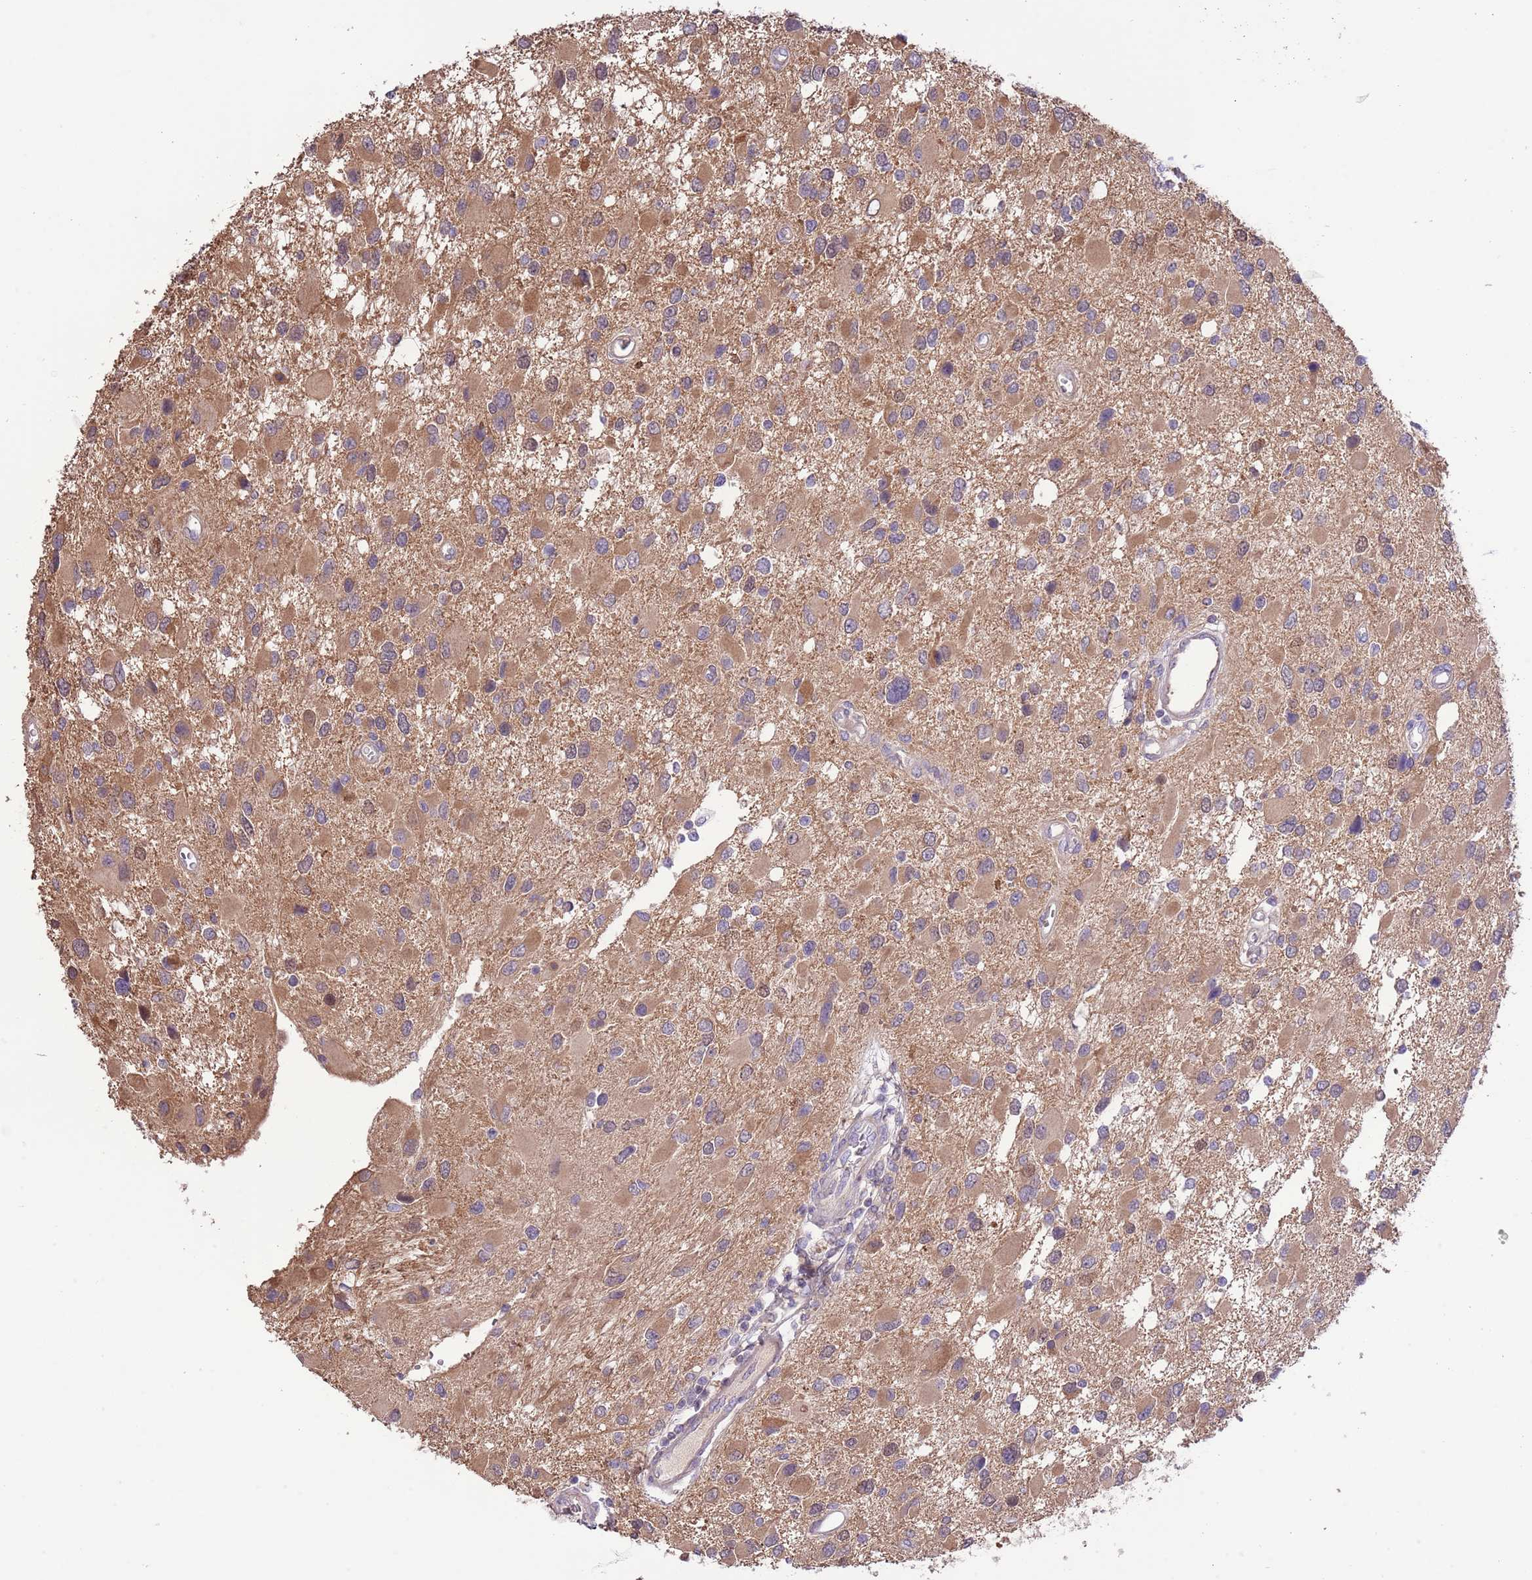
{"staining": {"intensity": "moderate", "quantity": ">75%", "location": "cytoplasmic/membranous"}, "tissue": "glioma", "cell_type": "Tumor cells", "image_type": "cancer", "snomed": [{"axis": "morphology", "description": "Glioma, malignant, High grade"}, {"axis": "topography", "description": "Brain"}], "caption": "This is an image of IHC staining of malignant high-grade glioma, which shows moderate expression in the cytoplasmic/membranous of tumor cells.", "gene": "PRR32", "patient": {"sex": "male", "age": 53}}